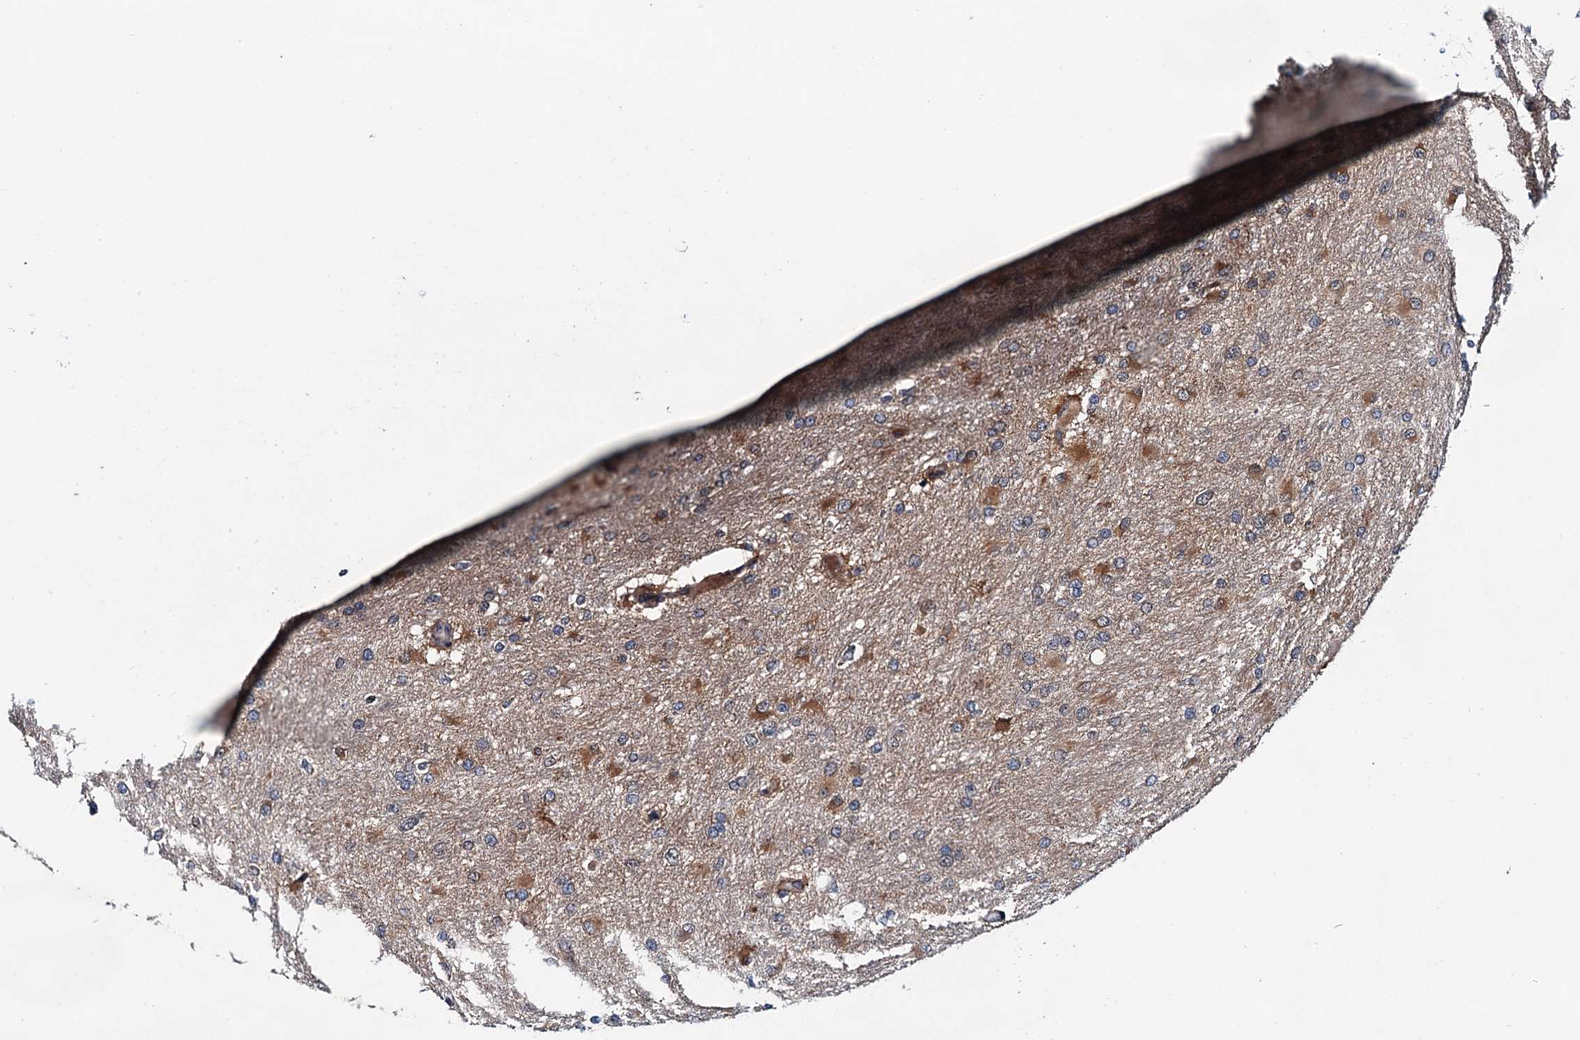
{"staining": {"intensity": "negative", "quantity": "none", "location": "none"}, "tissue": "glioma", "cell_type": "Tumor cells", "image_type": "cancer", "snomed": [{"axis": "morphology", "description": "Glioma, malignant, High grade"}, {"axis": "topography", "description": "Cerebral cortex"}], "caption": "DAB immunohistochemical staining of human glioma displays no significant positivity in tumor cells.", "gene": "AAGAB", "patient": {"sex": "female", "age": 36}}